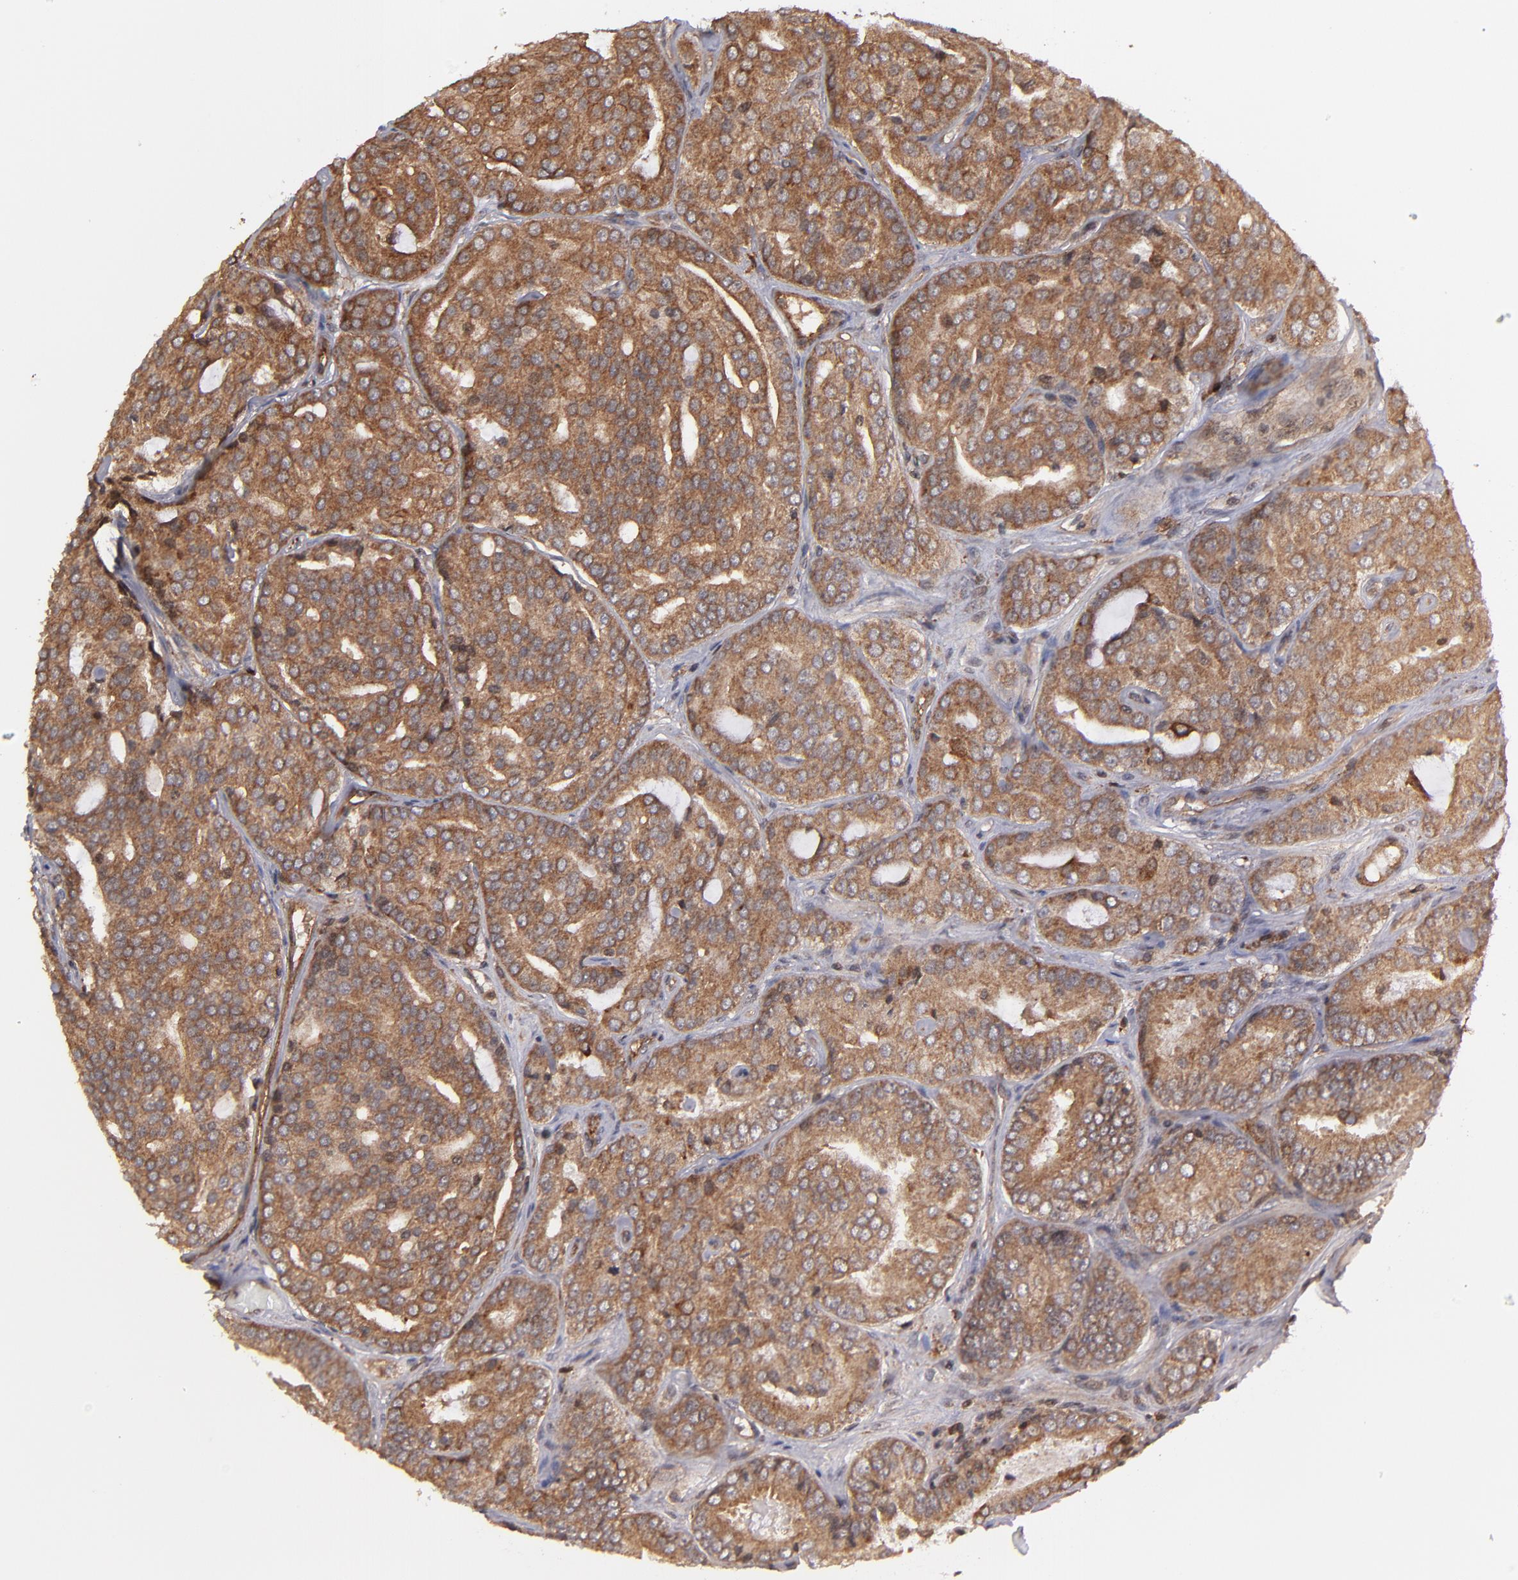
{"staining": {"intensity": "strong", "quantity": ">75%", "location": "cytoplasmic/membranous,nuclear"}, "tissue": "prostate cancer", "cell_type": "Tumor cells", "image_type": "cancer", "snomed": [{"axis": "morphology", "description": "Adenocarcinoma, High grade"}, {"axis": "topography", "description": "Prostate"}], "caption": "There is high levels of strong cytoplasmic/membranous and nuclear expression in tumor cells of prostate adenocarcinoma (high-grade), as demonstrated by immunohistochemical staining (brown color).", "gene": "RGS6", "patient": {"sex": "male", "age": 64}}